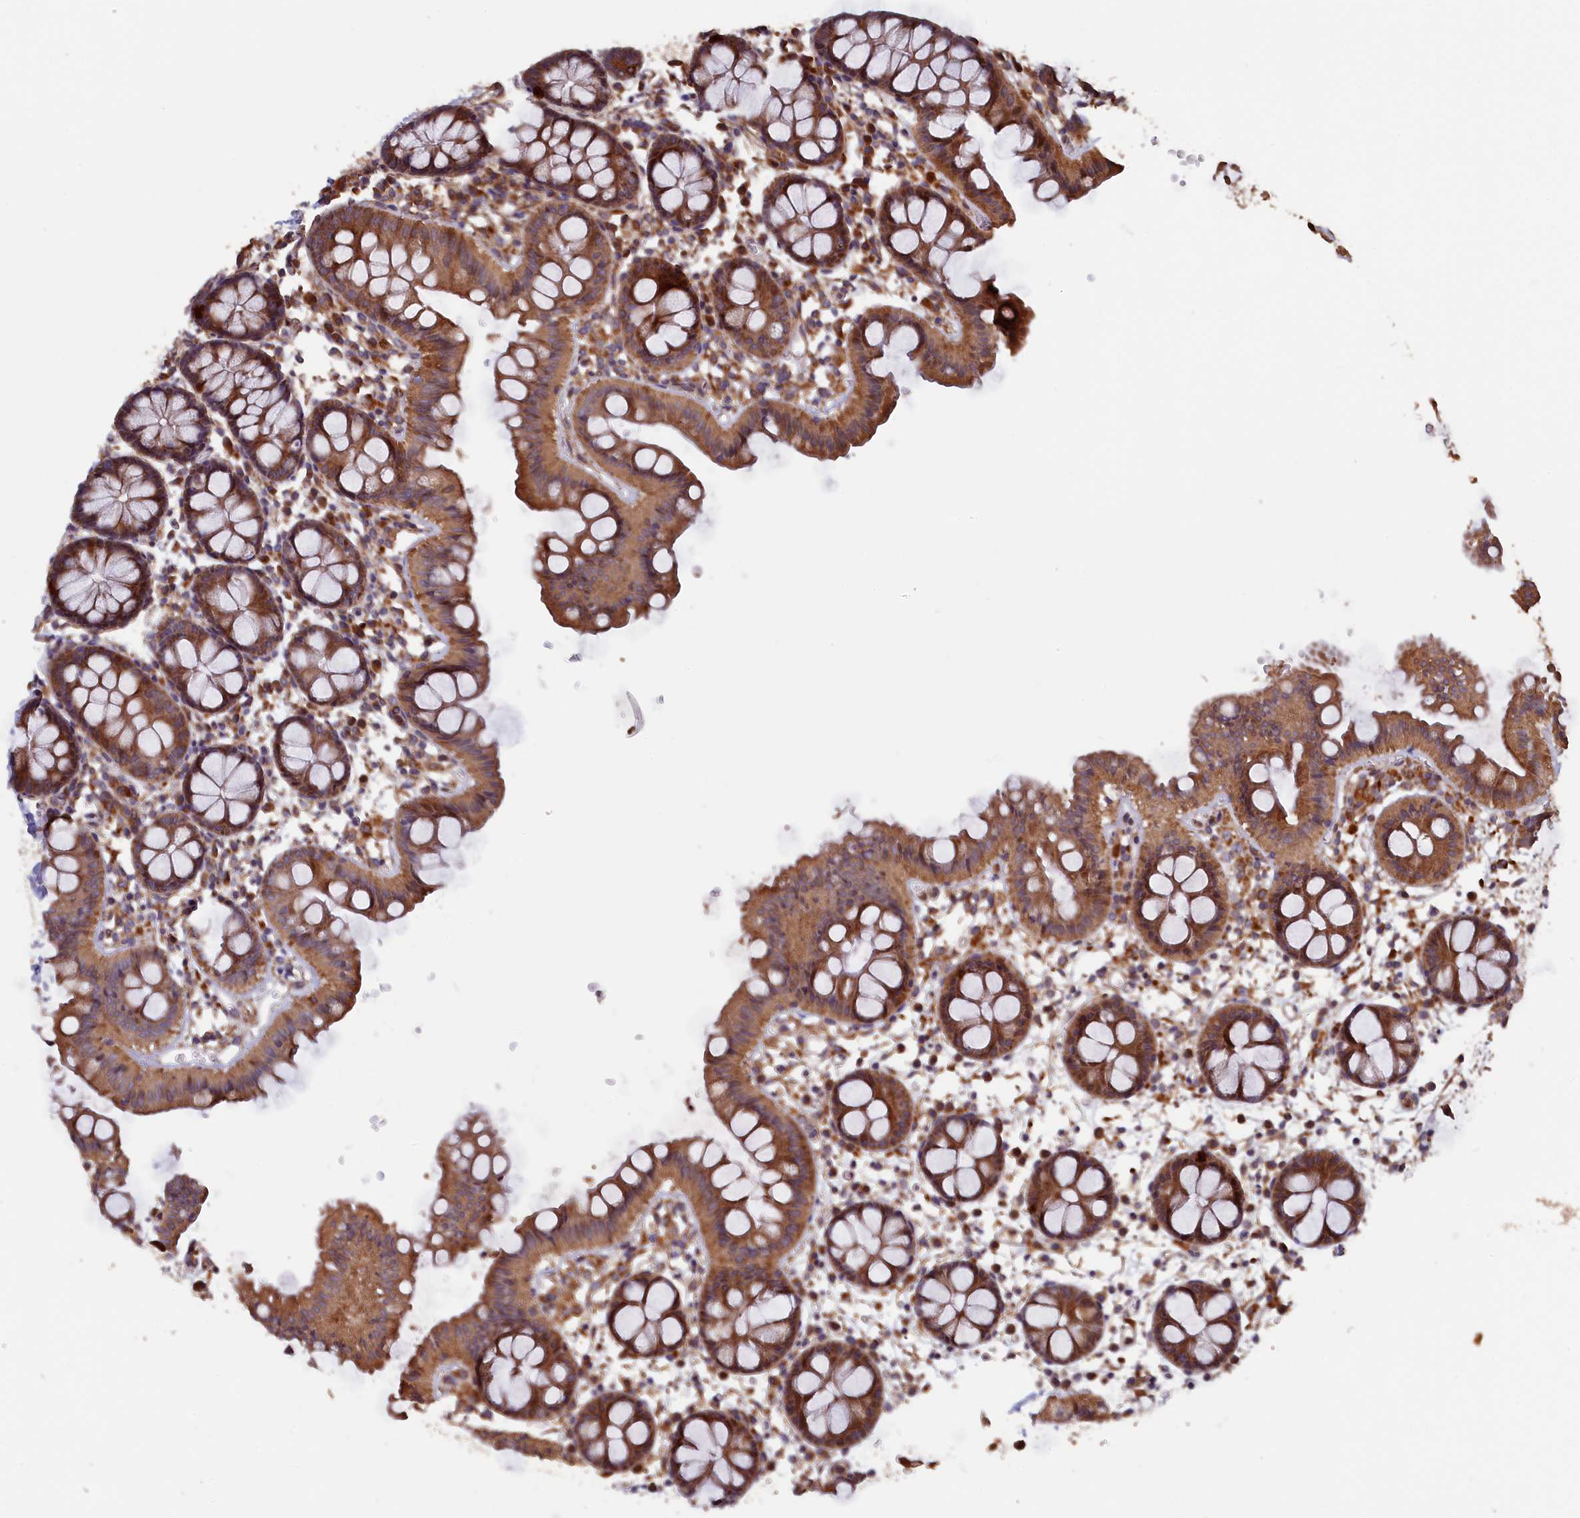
{"staining": {"intensity": "strong", "quantity": ">75%", "location": "cytoplasmic/membranous"}, "tissue": "colon", "cell_type": "Endothelial cells", "image_type": "normal", "snomed": [{"axis": "morphology", "description": "Normal tissue, NOS"}, {"axis": "topography", "description": "Colon"}], "caption": "DAB (3,3'-diaminobenzidine) immunohistochemical staining of unremarkable colon exhibits strong cytoplasmic/membranous protein expression in approximately >75% of endothelial cells.", "gene": "GREB1L", "patient": {"sex": "male", "age": 75}}